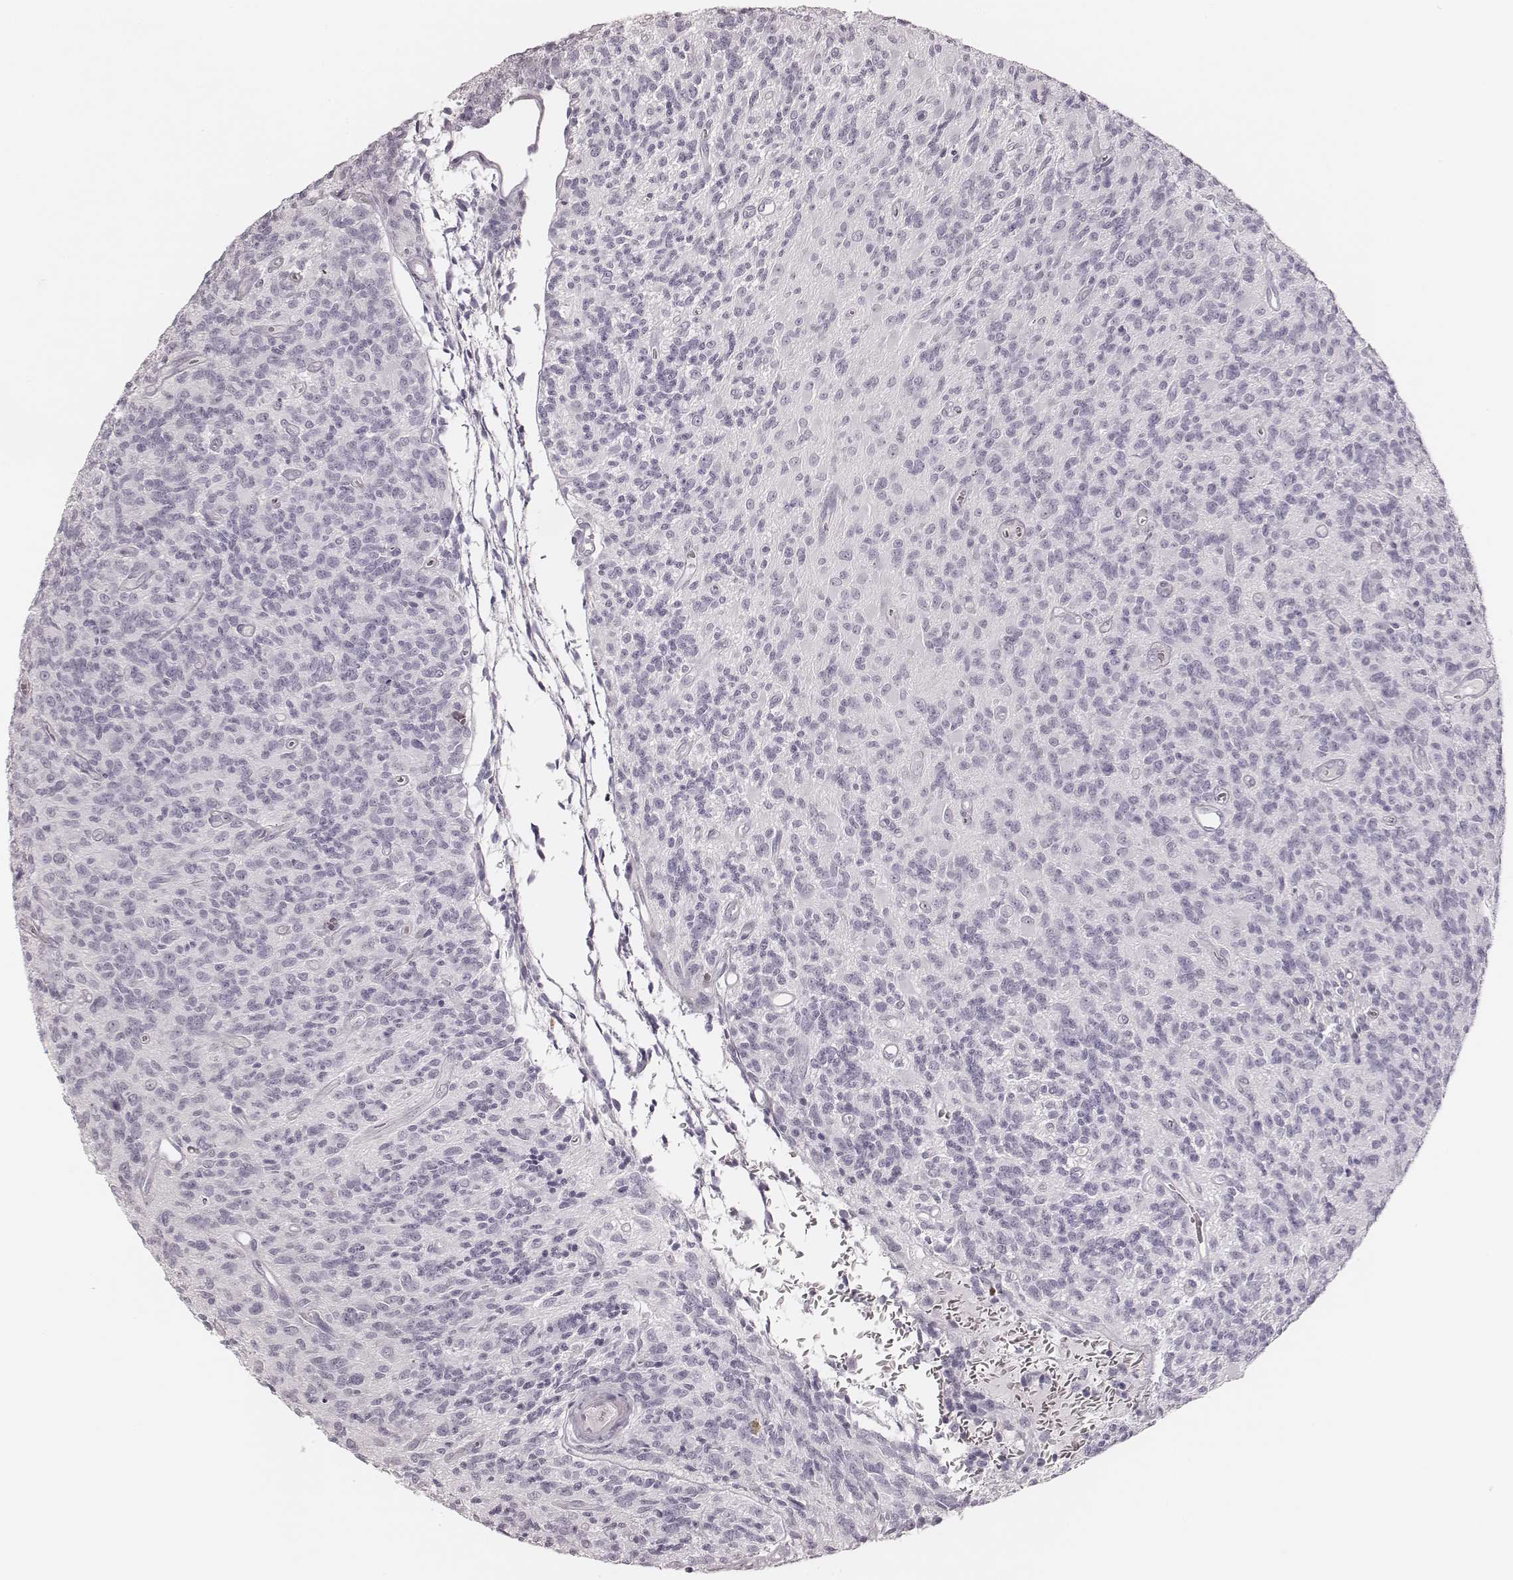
{"staining": {"intensity": "negative", "quantity": "none", "location": "none"}, "tissue": "glioma", "cell_type": "Tumor cells", "image_type": "cancer", "snomed": [{"axis": "morphology", "description": "Glioma, malignant, High grade"}, {"axis": "topography", "description": "Brain"}], "caption": "The immunohistochemistry (IHC) micrograph has no significant staining in tumor cells of glioma tissue.", "gene": "MSX1", "patient": {"sex": "male", "age": 76}}